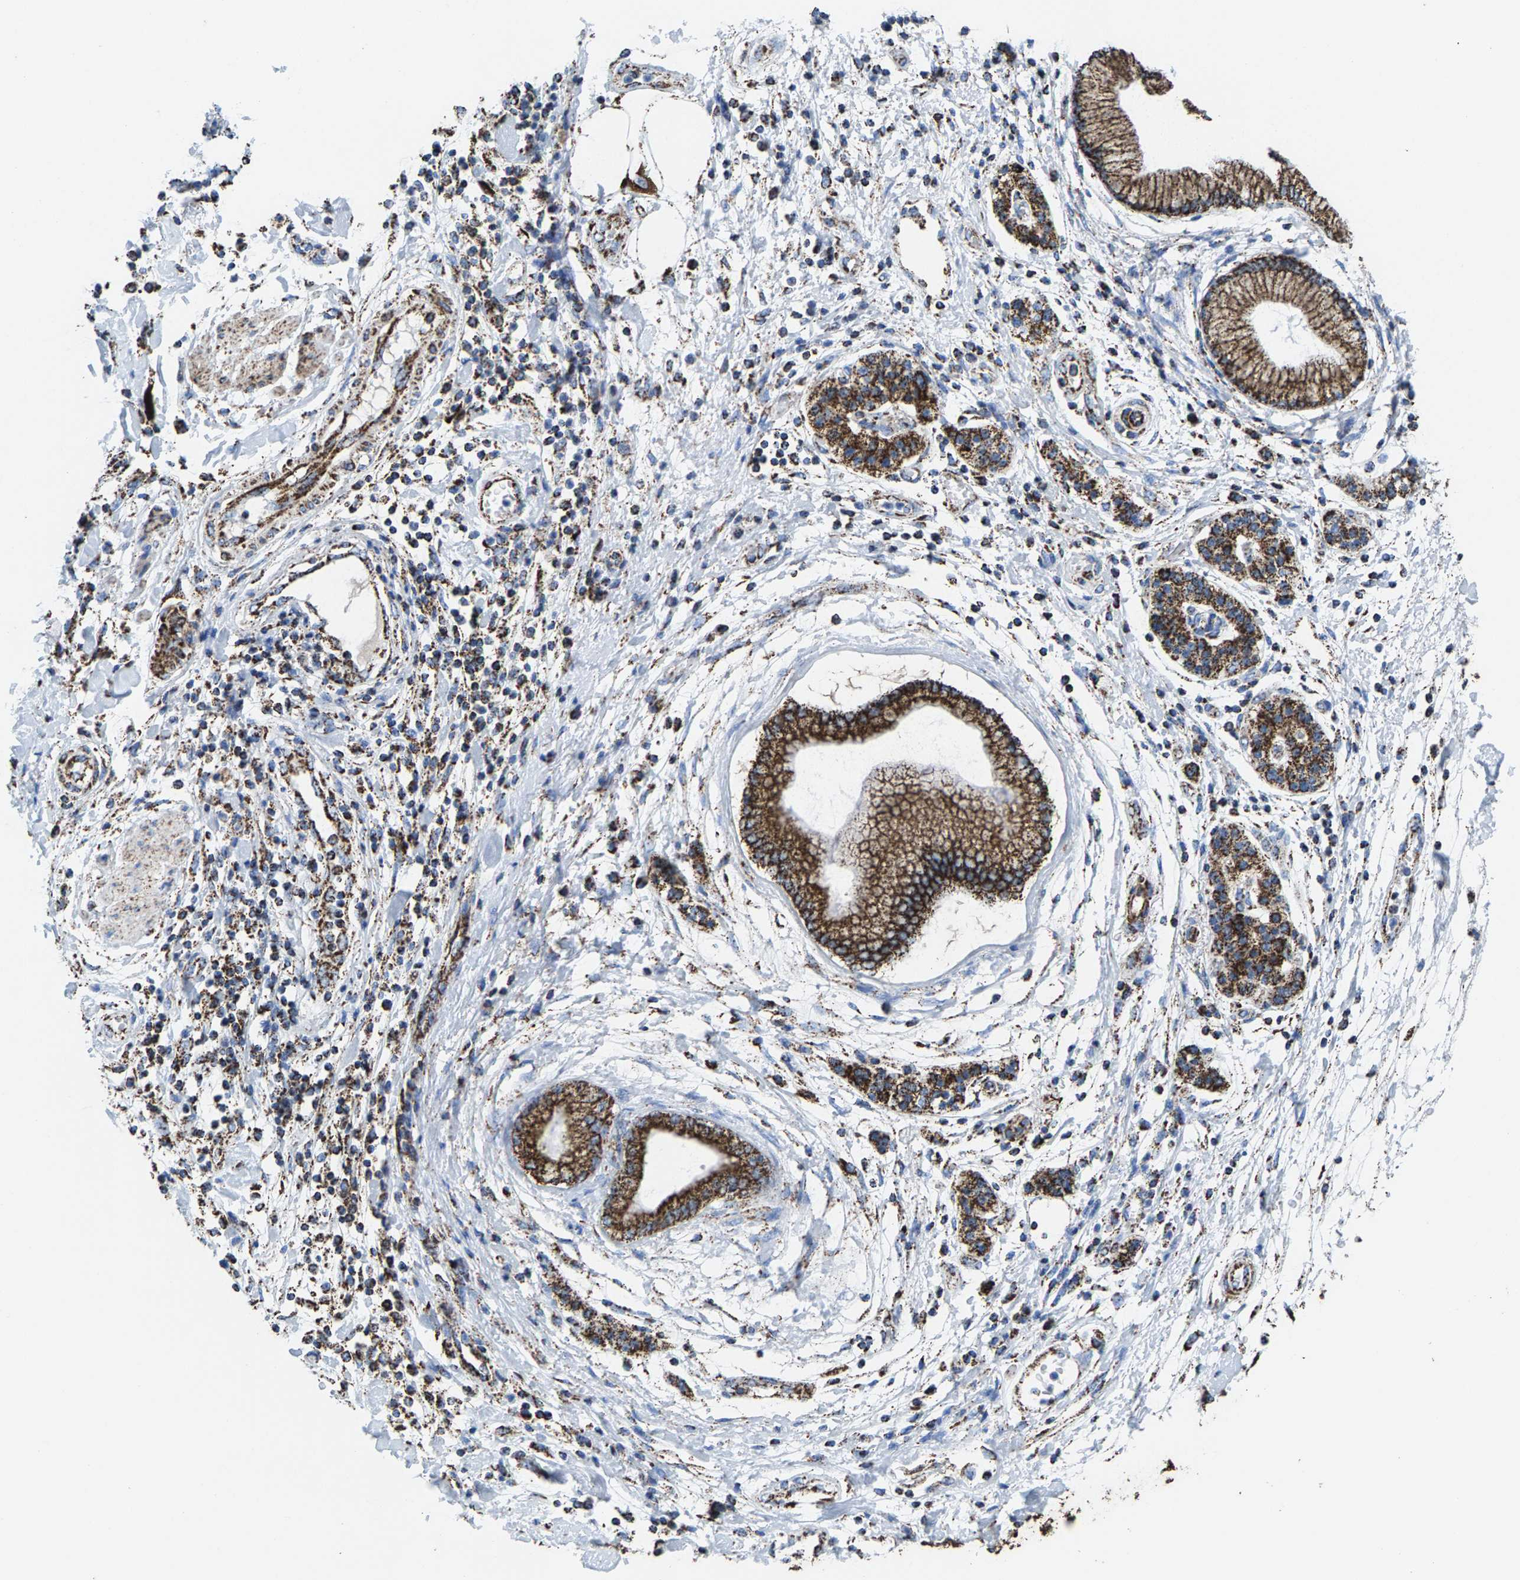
{"staining": {"intensity": "strong", "quantity": ">75%", "location": "cytoplasmic/membranous"}, "tissue": "pancreatic cancer", "cell_type": "Tumor cells", "image_type": "cancer", "snomed": [{"axis": "morphology", "description": "Normal tissue, NOS"}, {"axis": "morphology", "description": "Adenocarcinoma, NOS"}, {"axis": "topography", "description": "Pancreas"}], "caption": "Protein analysis of pancreatic cancer tissue shows strong cytoplasmic/membranous positivity in about >75% of tumor cells.", "gene": "ECHS1", "patient": {"sex": "female", "age": 71}}